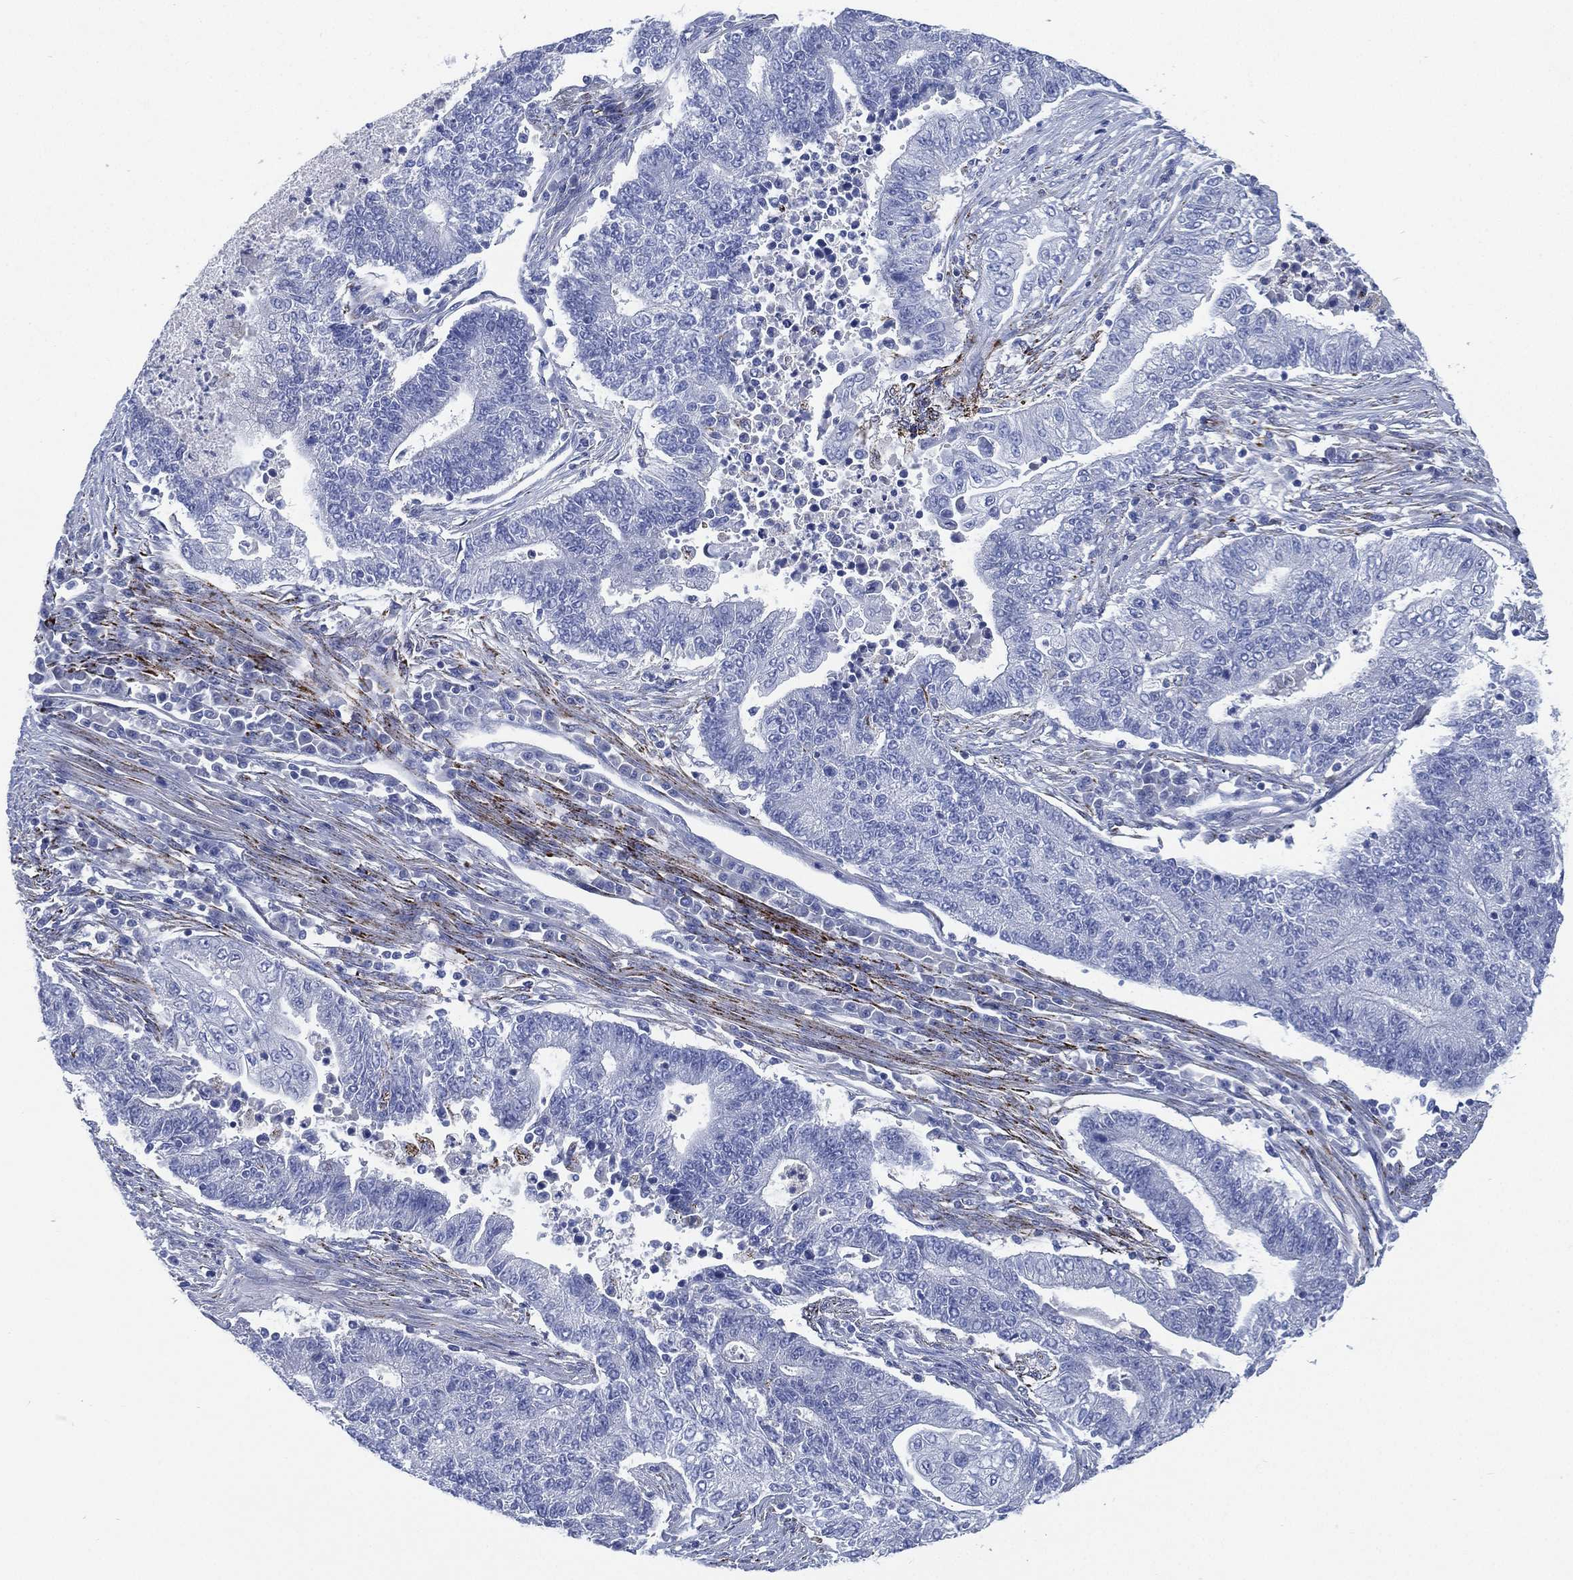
{"staining": {"intensity": "negative", "quantity": "none", "location": "none"}, "tissue": "endometrial cancer", "cell_type": "Tumor cells", "image_type": "cancer", "snomed": [{"axis": "morphology", "description": "Adenocarcinoma, NOS"}, {"axis": "topography", "description": "Uterus"}, {"axis": "topography", "description": "Endometrium"}], "caption": "This is an immunohistochemistry (IHC) histopathology image of human endometrial cancer. There is no staining in tumor cells.", "gene": "C5orf46", "patient": {"sex": "female", "age": 54}}